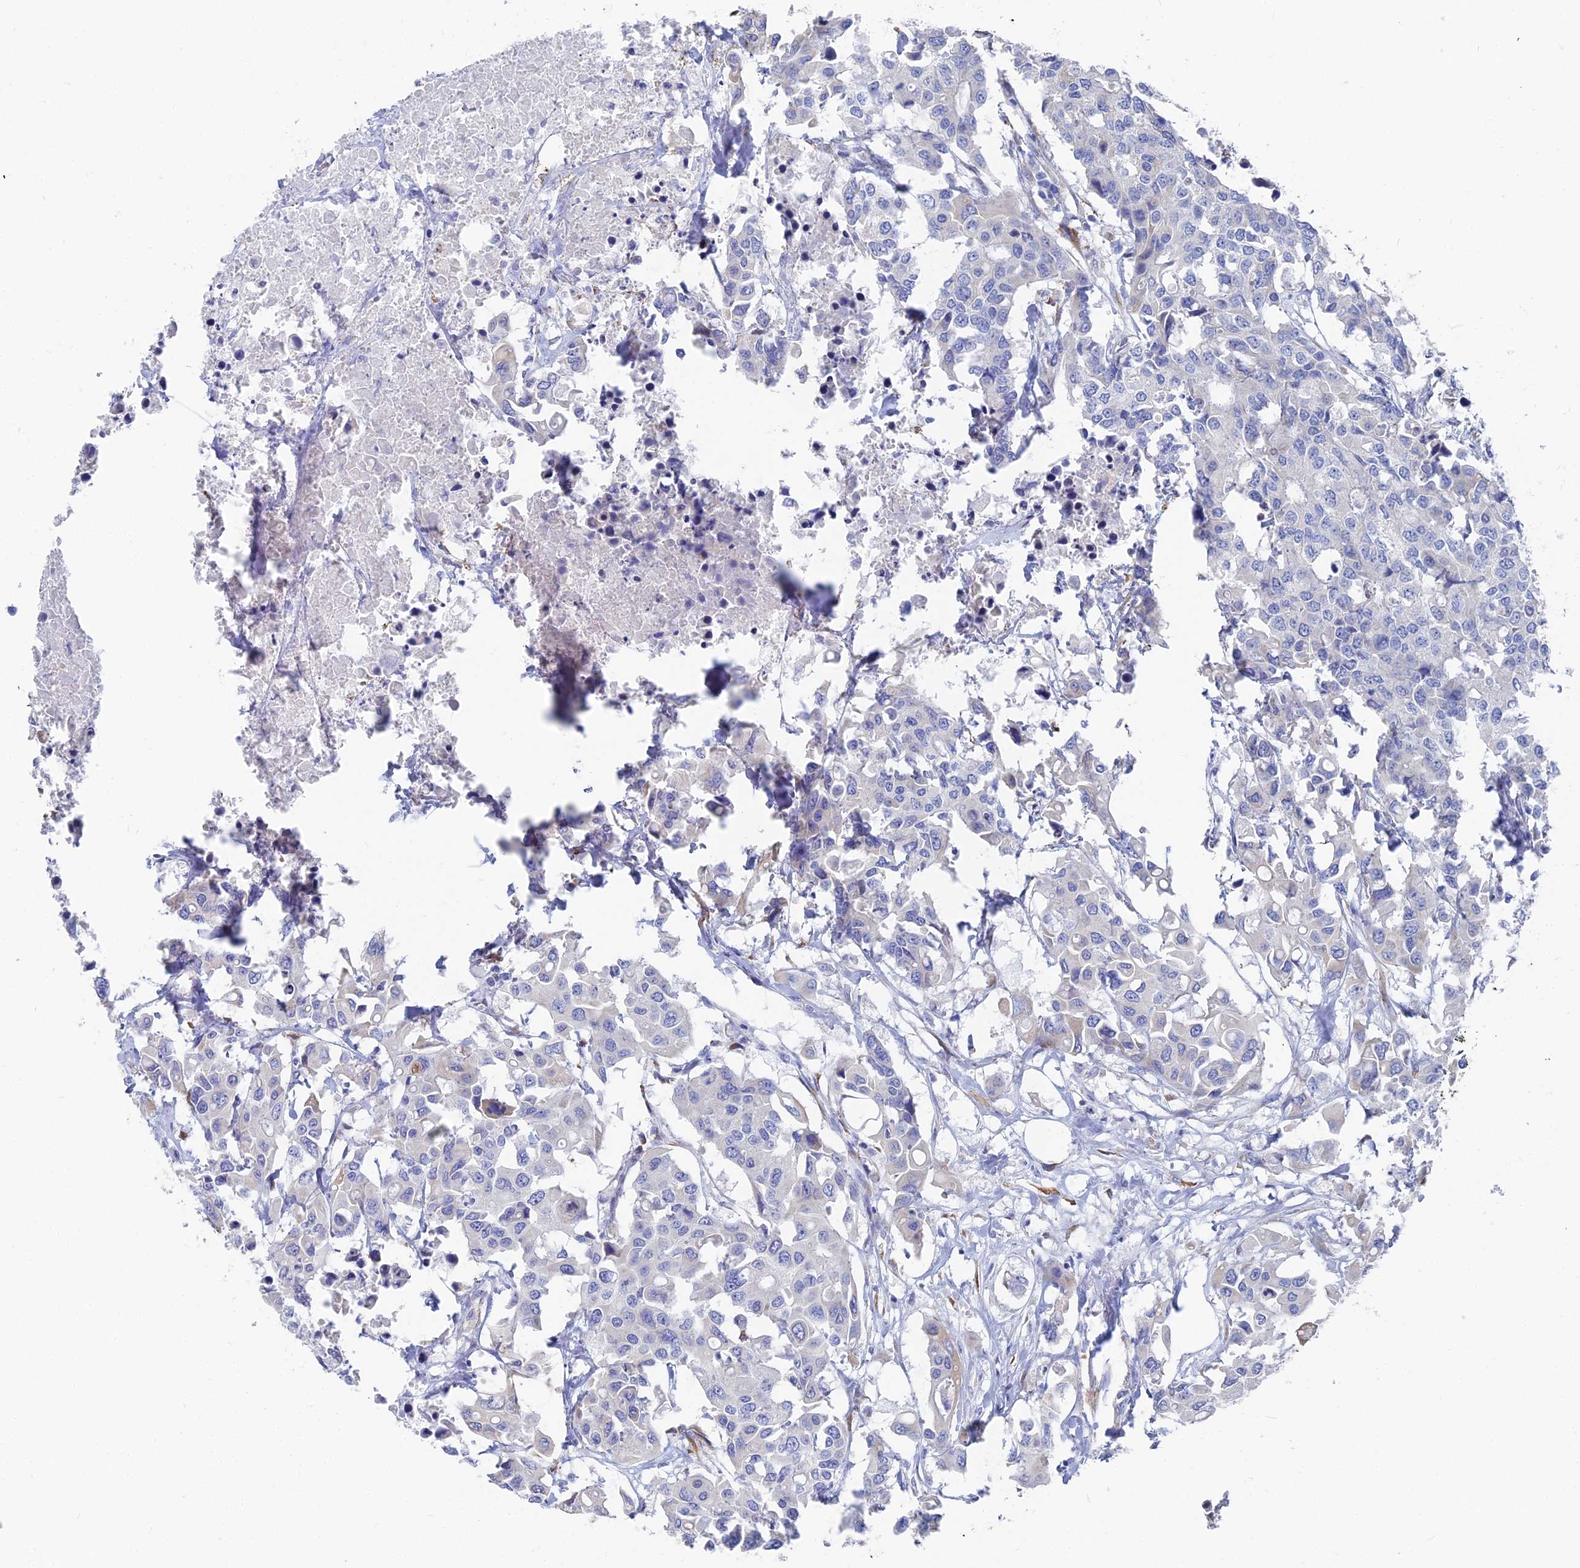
{"staining": {"intensity": "negative", "quantity": "none", "location": "none"}, "tissue": "colorectal cancer", "cell_type": "Tumor cells", "image_type": "cancer", "snomed": [{"axis": "morphology", "description": "Adenocarcinoma, NOS"}, {"axis": "topography", "description": "Colon"}], "caption": "Micrograph shows no significant protein expression in tumor cells of colorectal adenocarcinoma.", "gene": "TNNT3", "patient": {"sex": "male", "age": 77}}